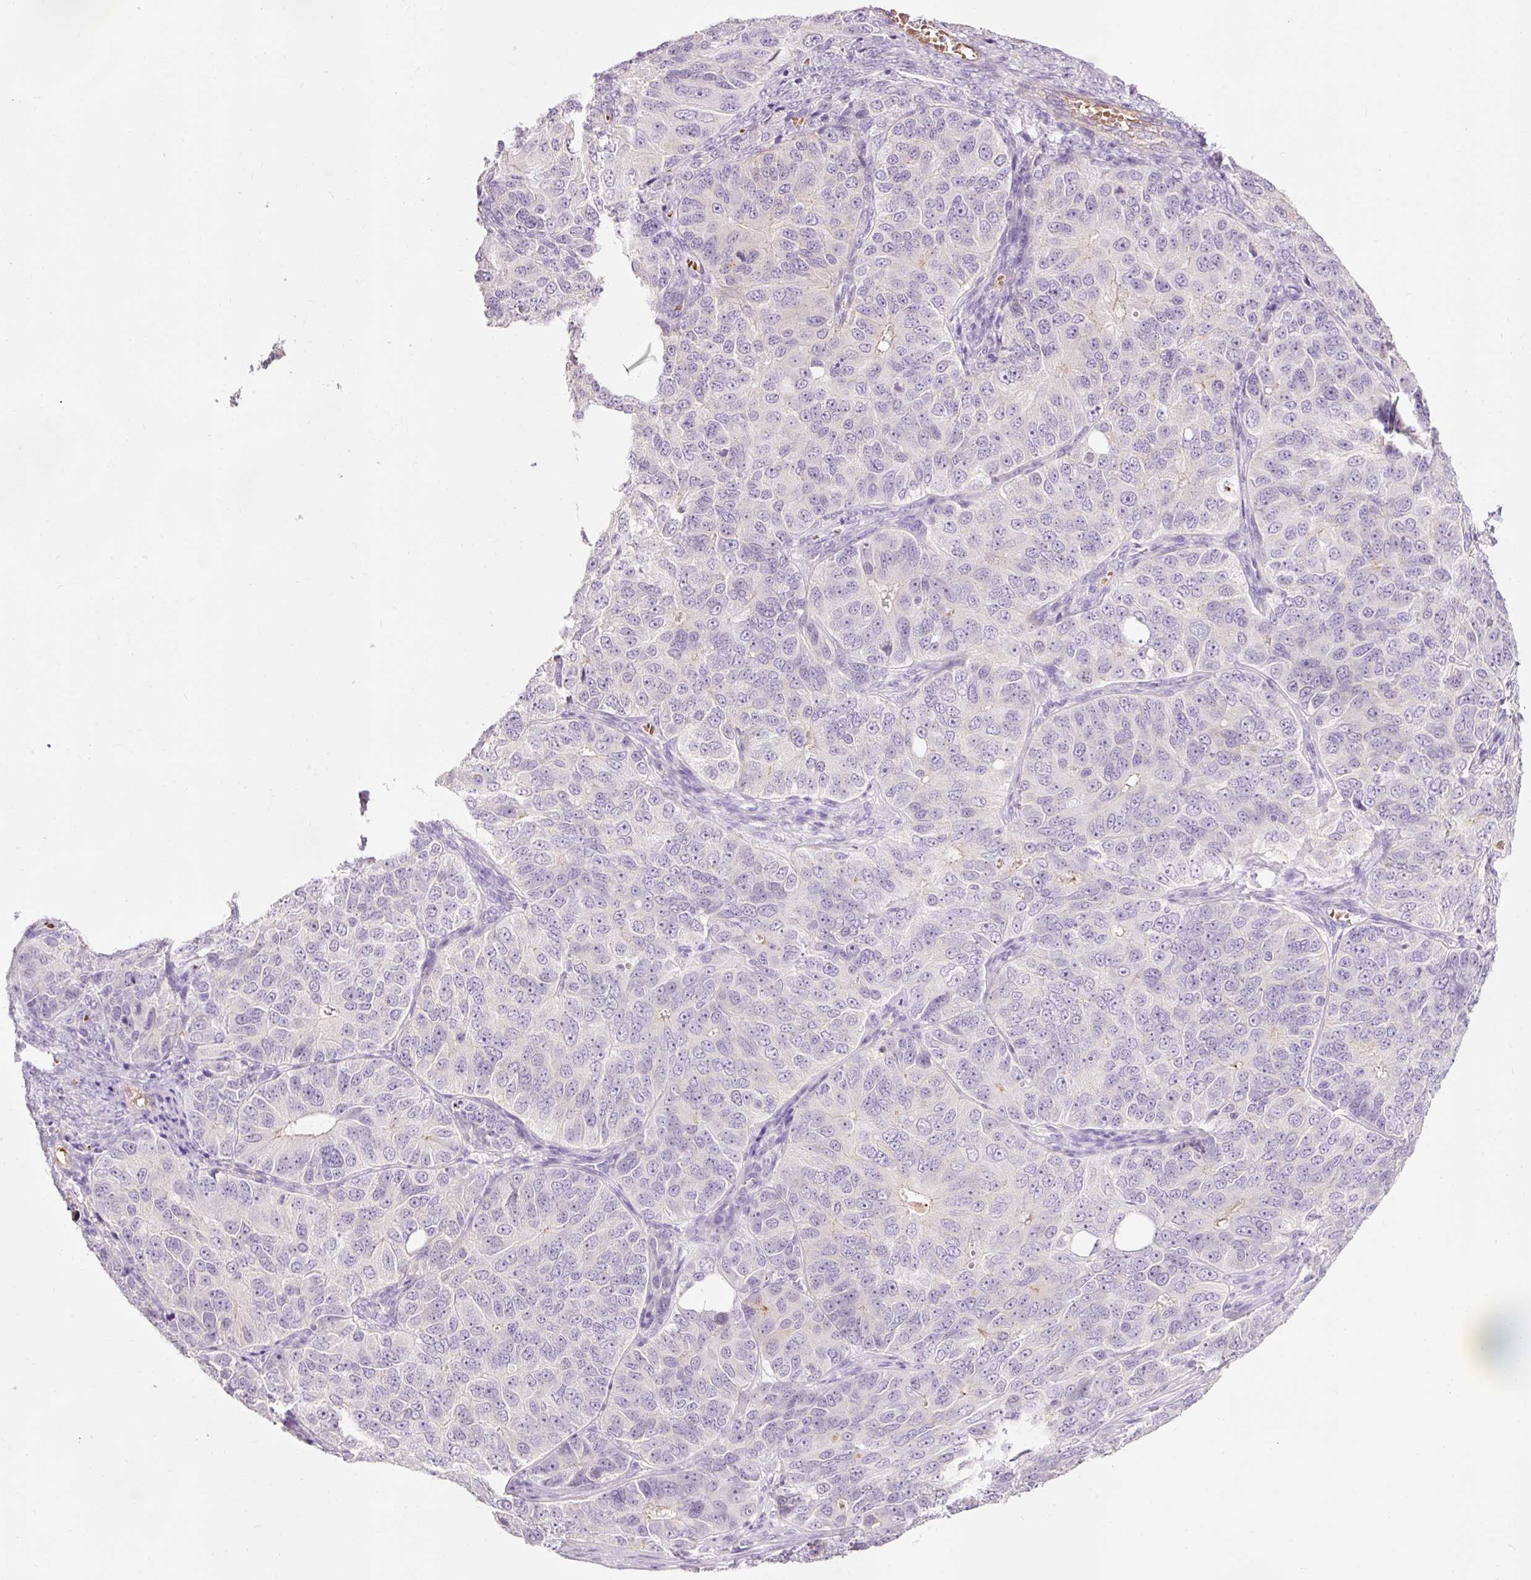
{"staining": {"intensity": "strong", "quantity": "<25%", "location": "cytoplasmic/membranous"}, "tissue": "ovarian cancer", "cell_type": "Tumor cells", "image_type": "cancer", "snomed": [{"axis": "morphology", "description": "Carcinoma, endometroid"}, {"axis": "topography", "description": "Ovary"}], "caption": "Endometroid carcinoma (ovarian) tissue displays strong cytoplasmic/membranous staining in about <25% of tumor cells, visualized by immunohistochemistry.", "gene": "DHRS11", "patient": {"sex": "female", "age": 51}}